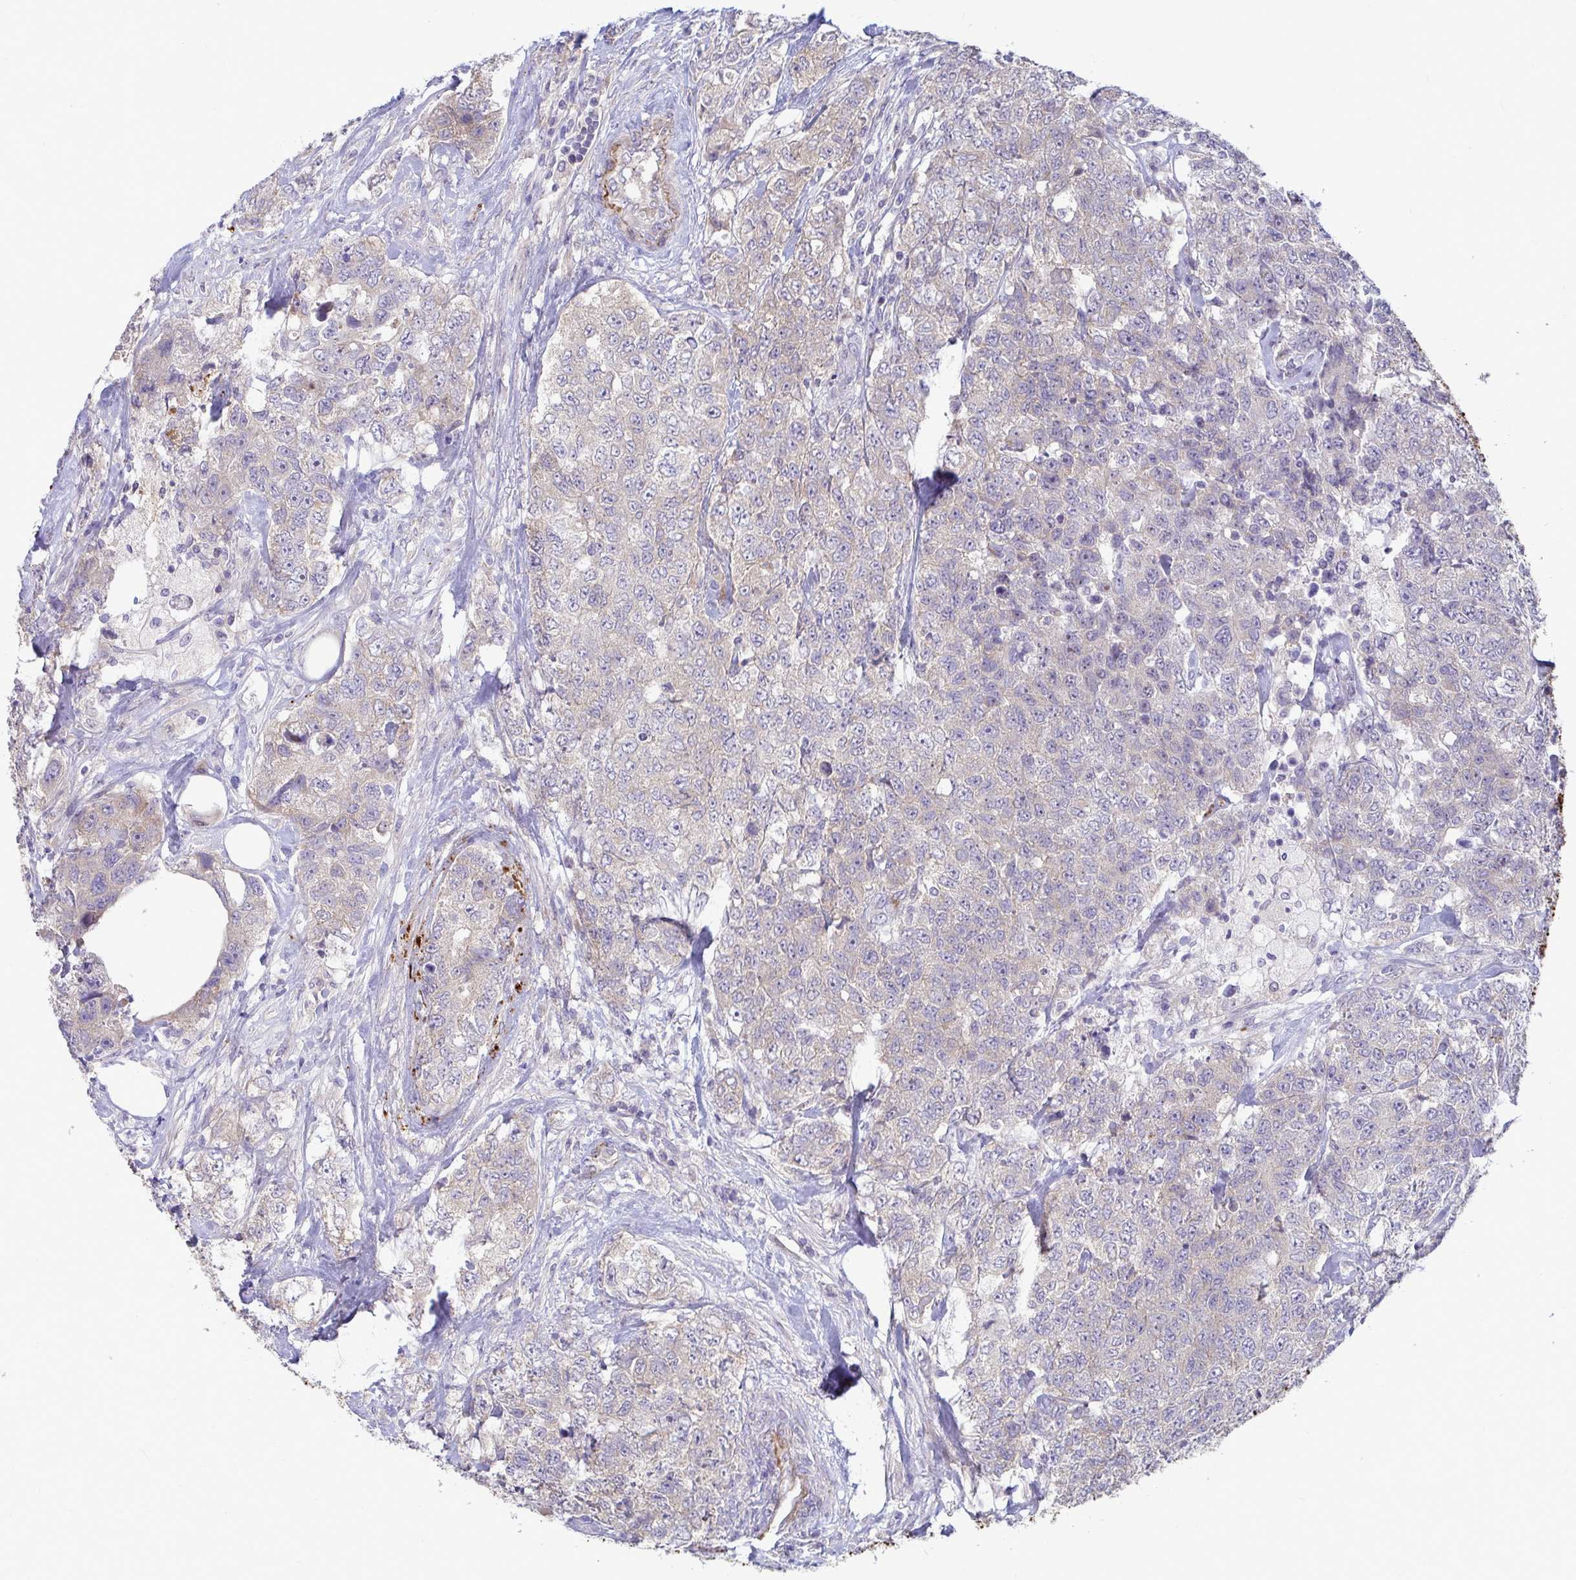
{"staining": {"intensity": "negative", "quantity": "none", "location": "none"}, "tissue": "urothelial cancer", "cell_type": "Tumor cells", "image_type": "cancer", "snomed": [{"axis": "morphology", "description": "Urothelial carcinoma, High grade"}, {"axis": "topography", "description": "Urinary bladder"}], "caption": "Micrograph shows no significant protein staining in tumor cells of urothelial cancer.", "gene": "IL37", "patient": {"sex": "female", "age": 78}}